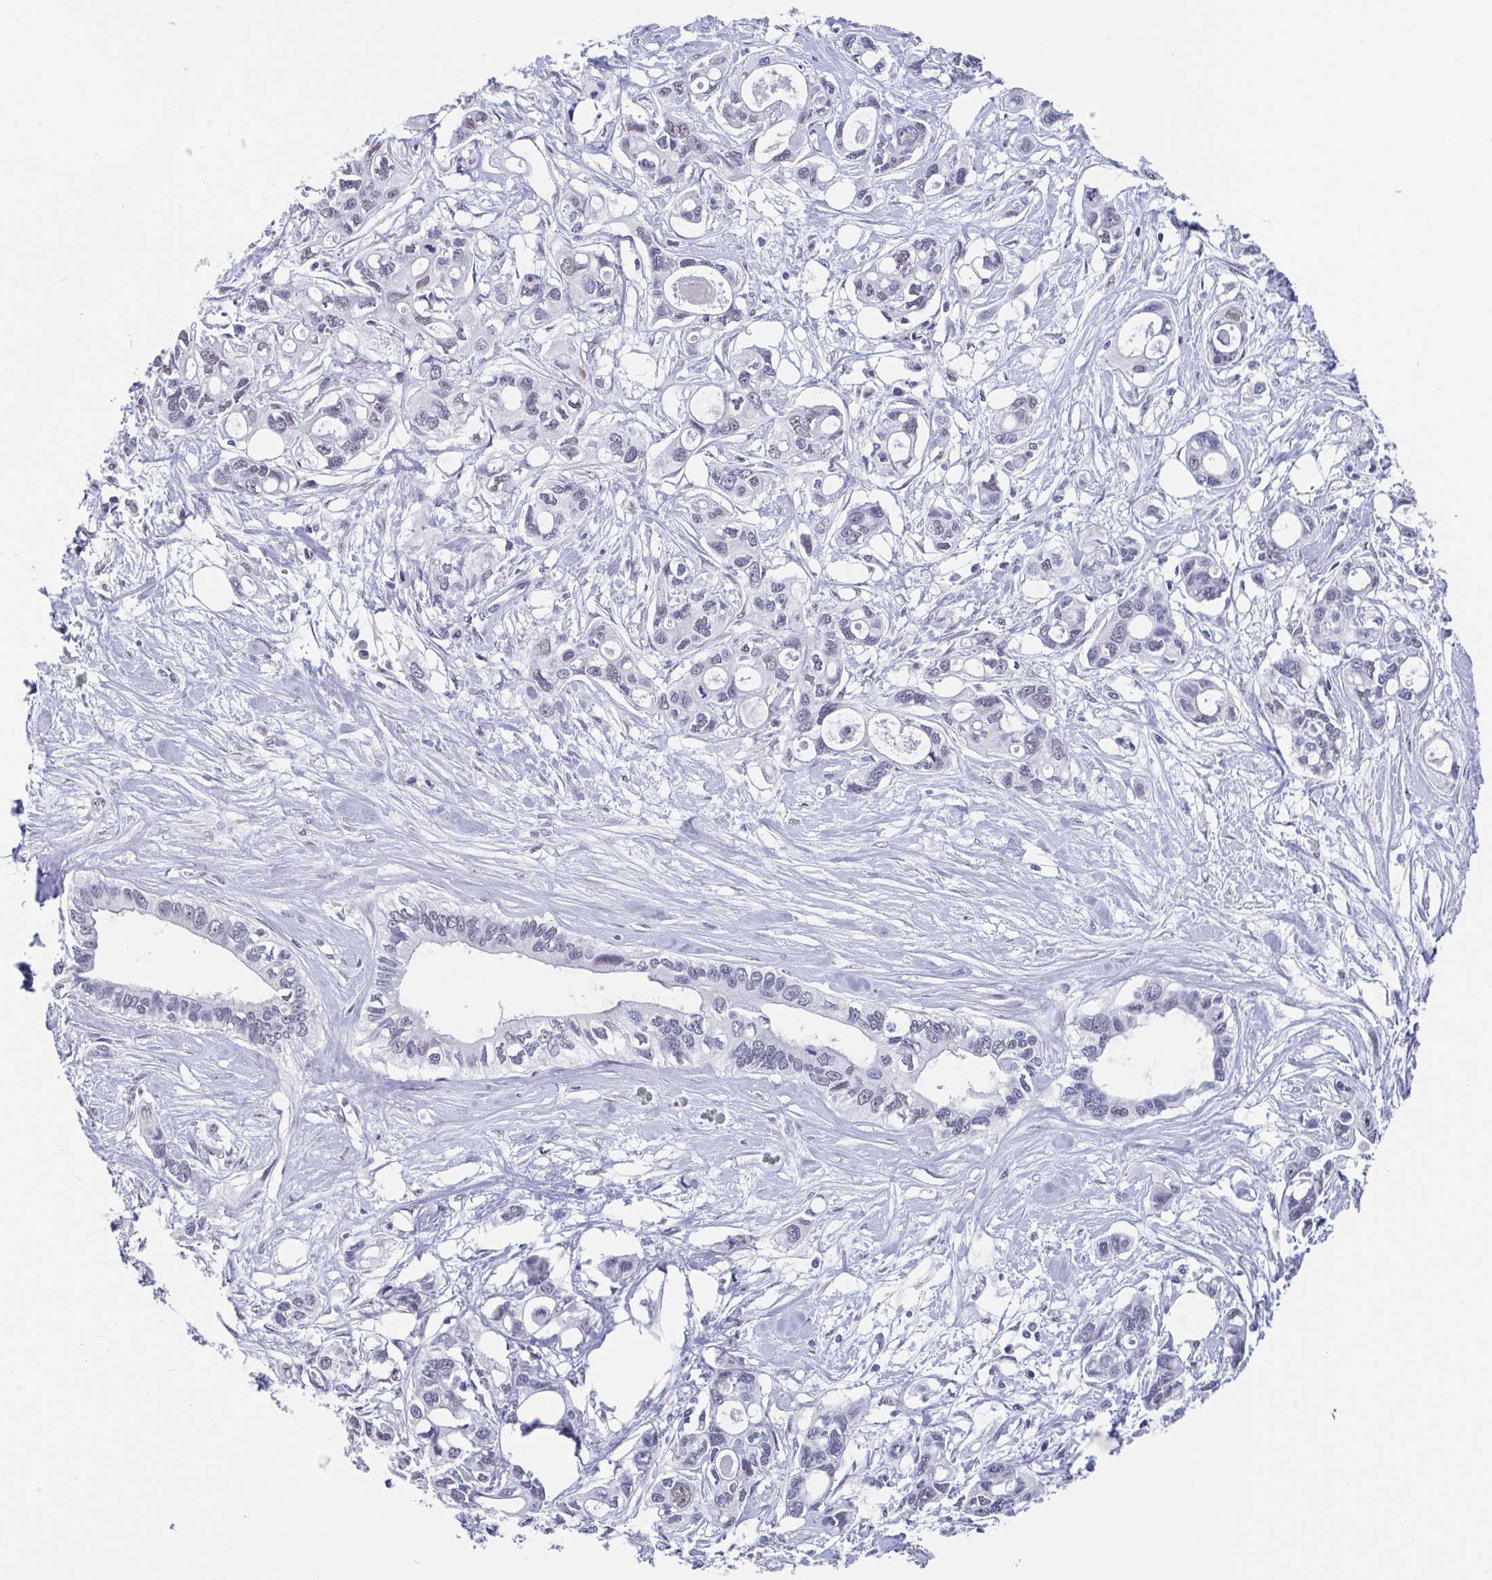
{"staining": {"intensity": "negative", "quantity": "none", "location": "none"}, "tissue": "pancreatic cancer", "cell_type": "Tumor cells", "image_type": "cancer", "snomed": [{"axis": "morphology", "description": "Adenocarcinoma, NOS"}, {"axis": "topography", "description": "Pancreas"}], "caption": "High magnification brightfield microscopy of pancreatic cancer stained with DAB (3,3'-diaminobenzidine) (brown) and counterstained with hematoxylin (blue): tumor cells show no significant positivity. The staining was performed using DAB (3,3'-diaminobenzidine) to visualize the protein expression in brown, while the nuclei were stained in blue with hematoxylin (Magnification: 20x).", "gene": "TMEM92", "patient": {"sex": "male", "age": 60}}